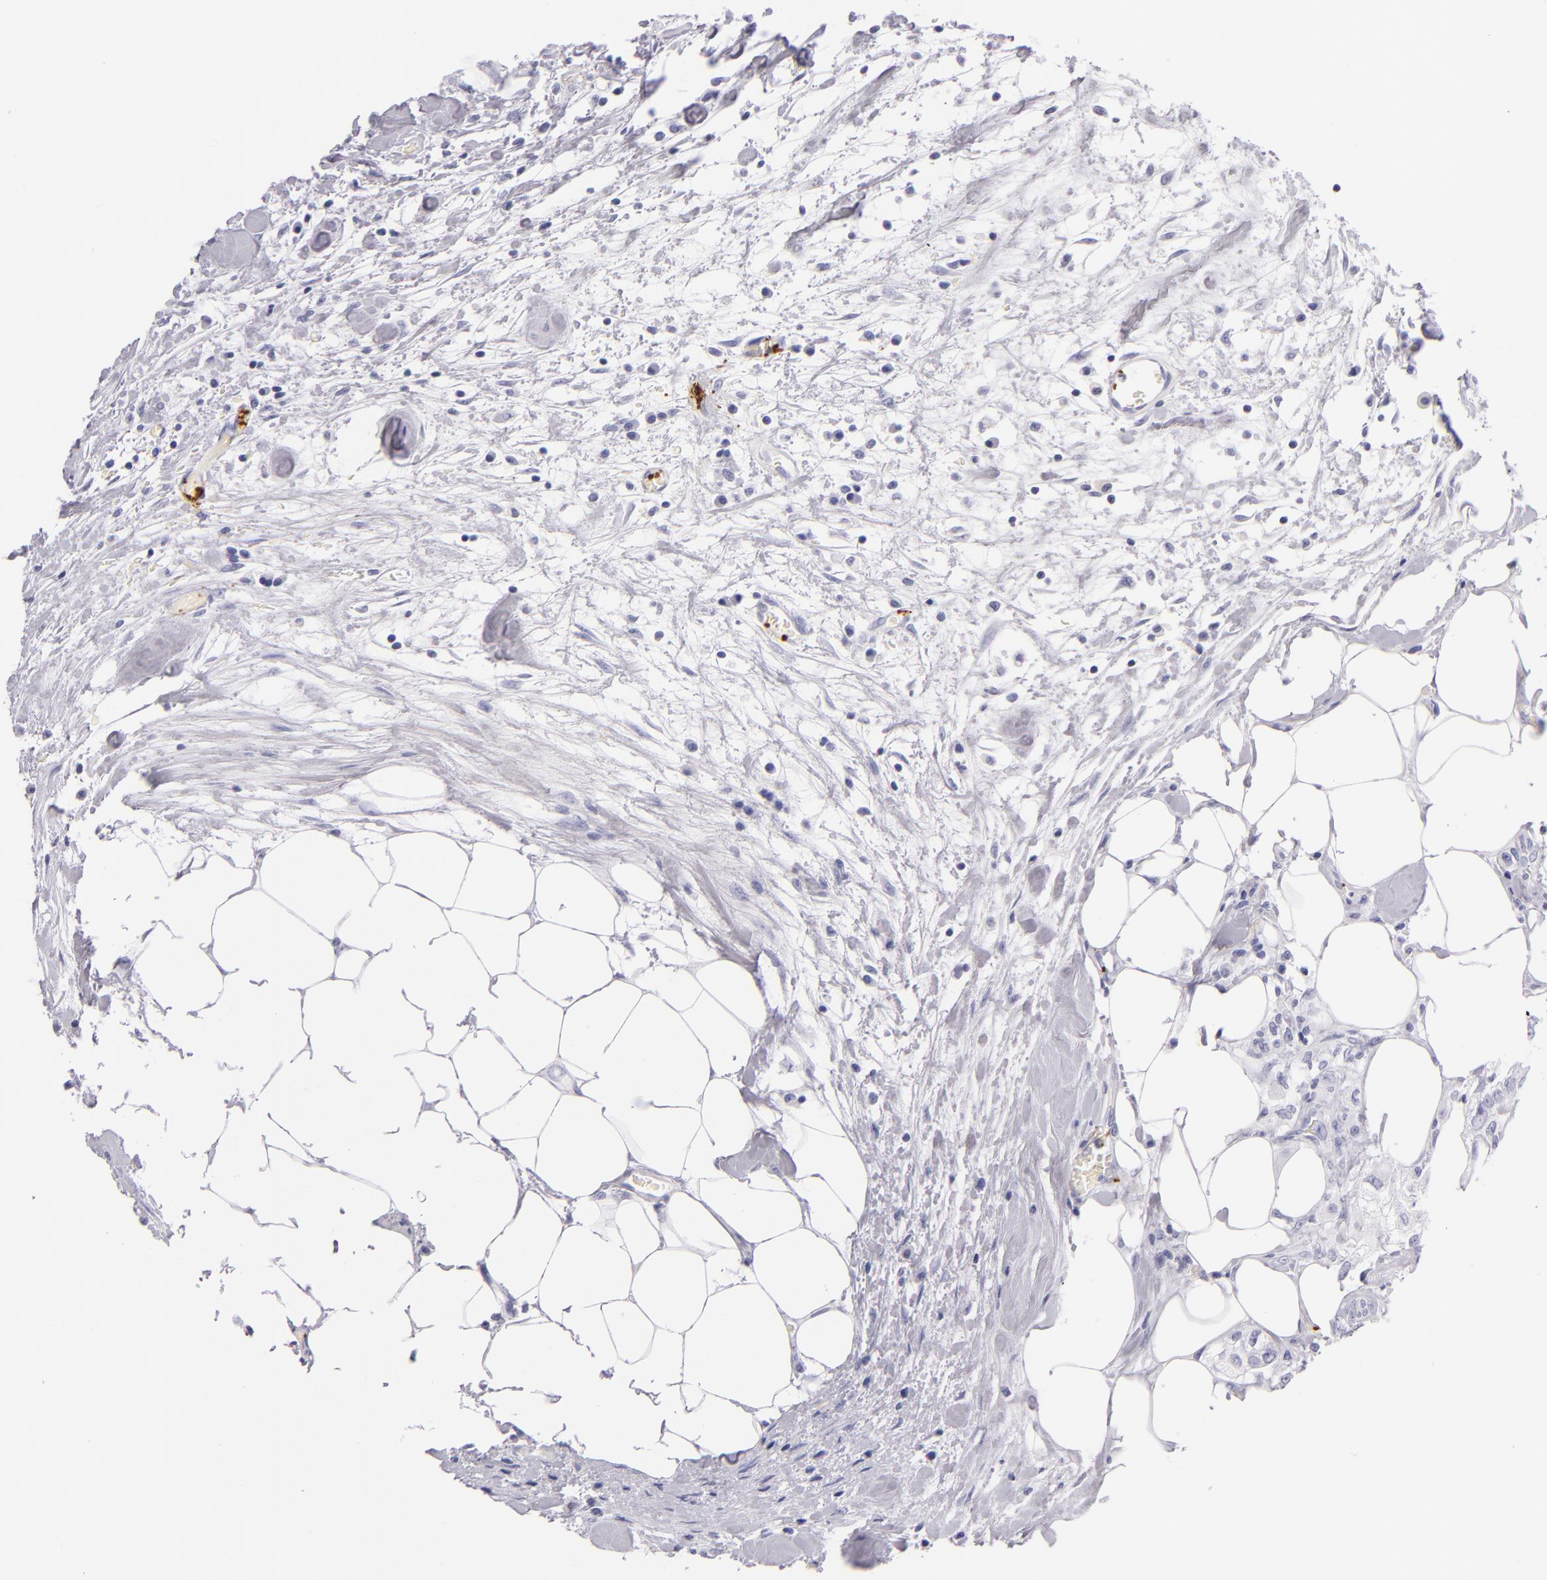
{"staining": {"intensity": "negative", "quantity": "none", "location": "none"}, "tissue": "colorectal cancer", "cell_type": "Tumor cells", "image_type": "cancer", "snomed": [{"axis": "morphology", "description": "Adenocarcinoma, NOS"}, {"axis": "topography", "description": "Rectum"}], "caption": "This is a micrograph of IHC staining of adenocarcinoma (colorectal), which shows no staining in tumor cells.", "gene": "GP1BA", "patient": {"sex": "female", "age": 57}}